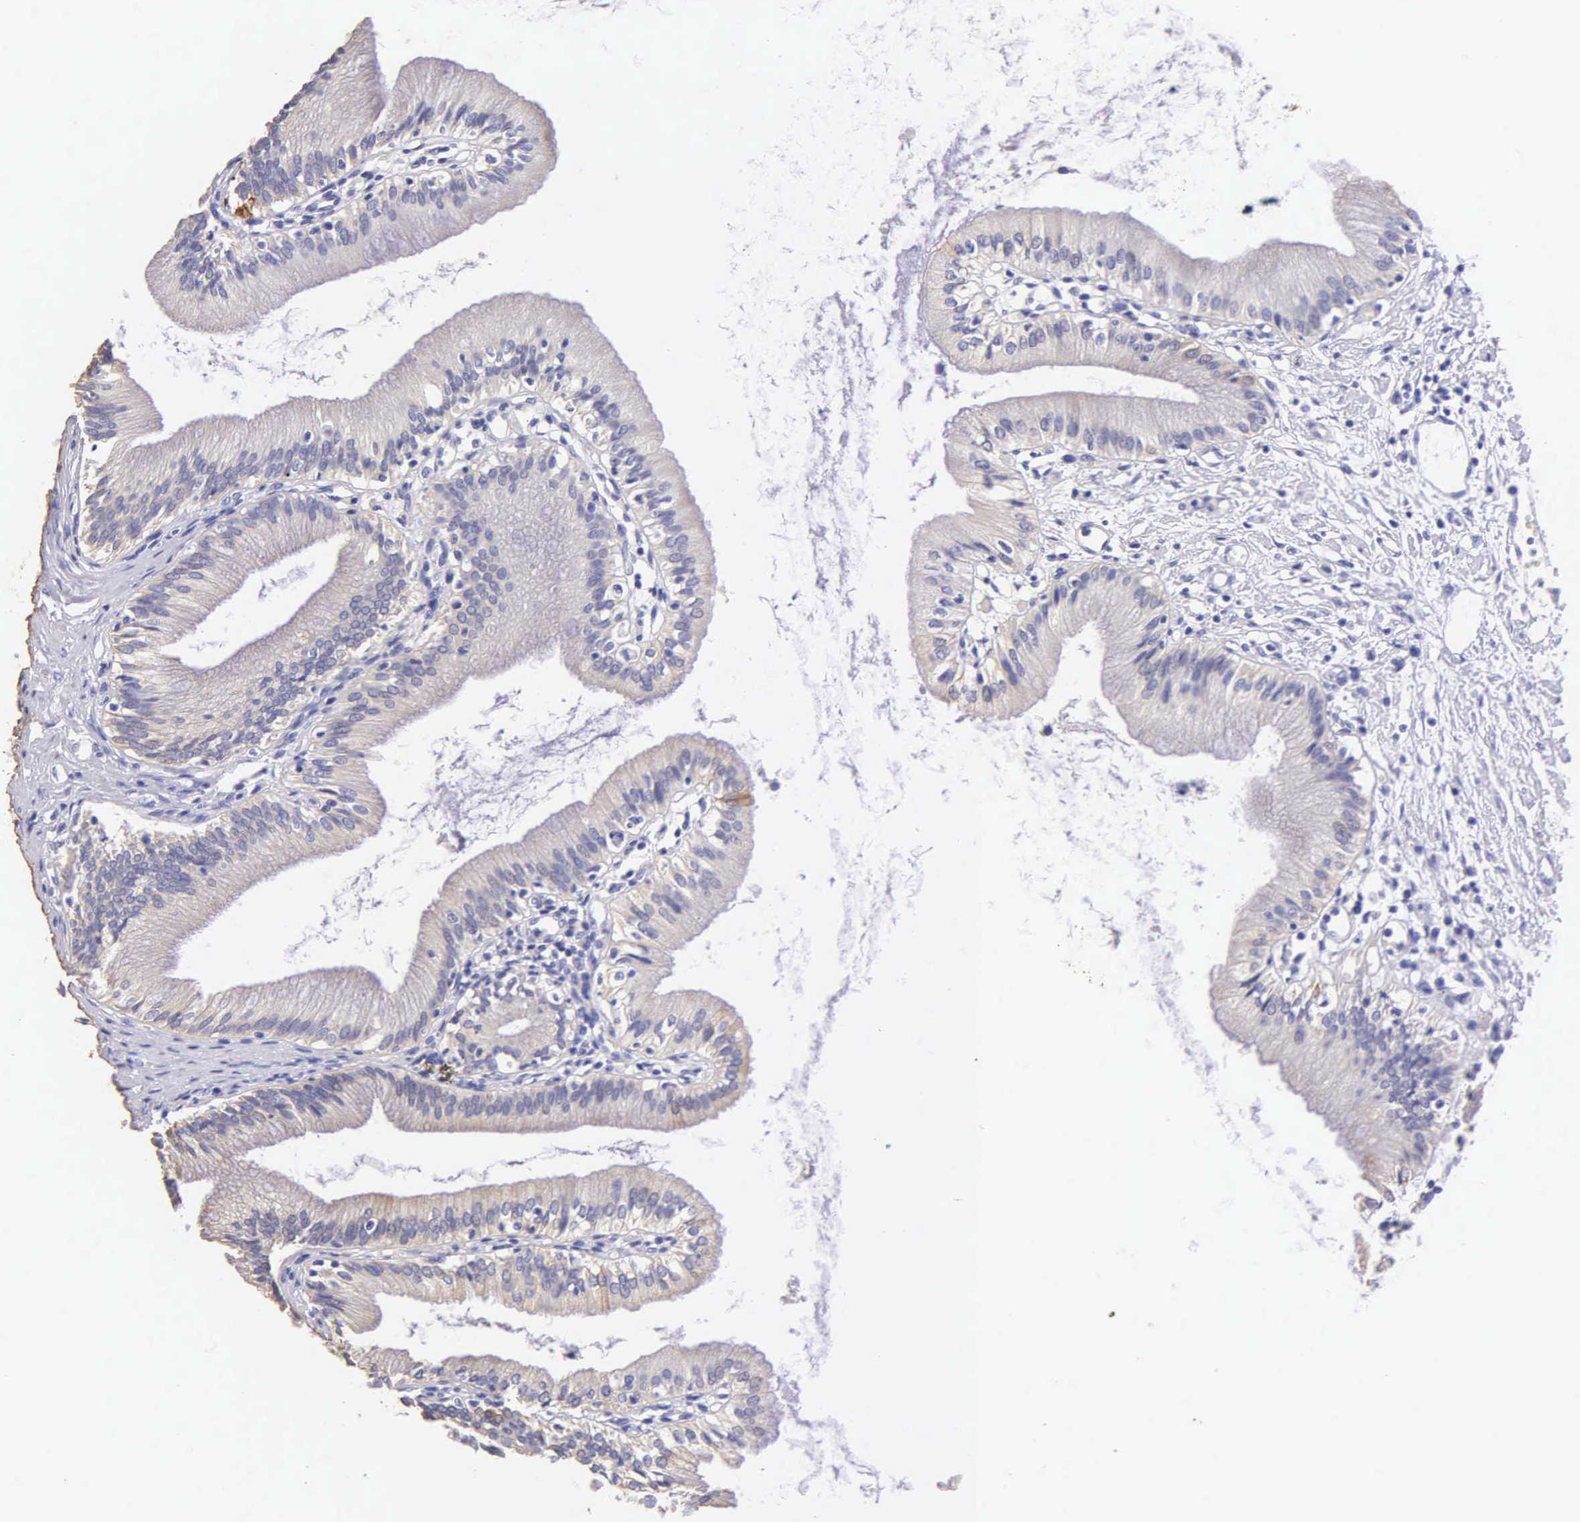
{"staining": {"intensity": "moderate", "quantity": "<25%", "location": "cytoplasmic/membranous"}, "tissue": "gallbladder", "cell_type": "Glandular cells", "image_type": "normal", "snomed": [{"axis": "morphology", "description": "Normal tissue, NOS"}, {"axis": "topography", "description": "Gallbladder"}], "caption": "Protein staining of benign gallbladder demonstrates moderate cytoplasmic/membranous staining in approximately <25% of glandular cells. (DAB IHC, brown staining for protein, blue staining for nuclei).", "gene": "KRT17", "patient": {"sex": "male", "age": 58}}